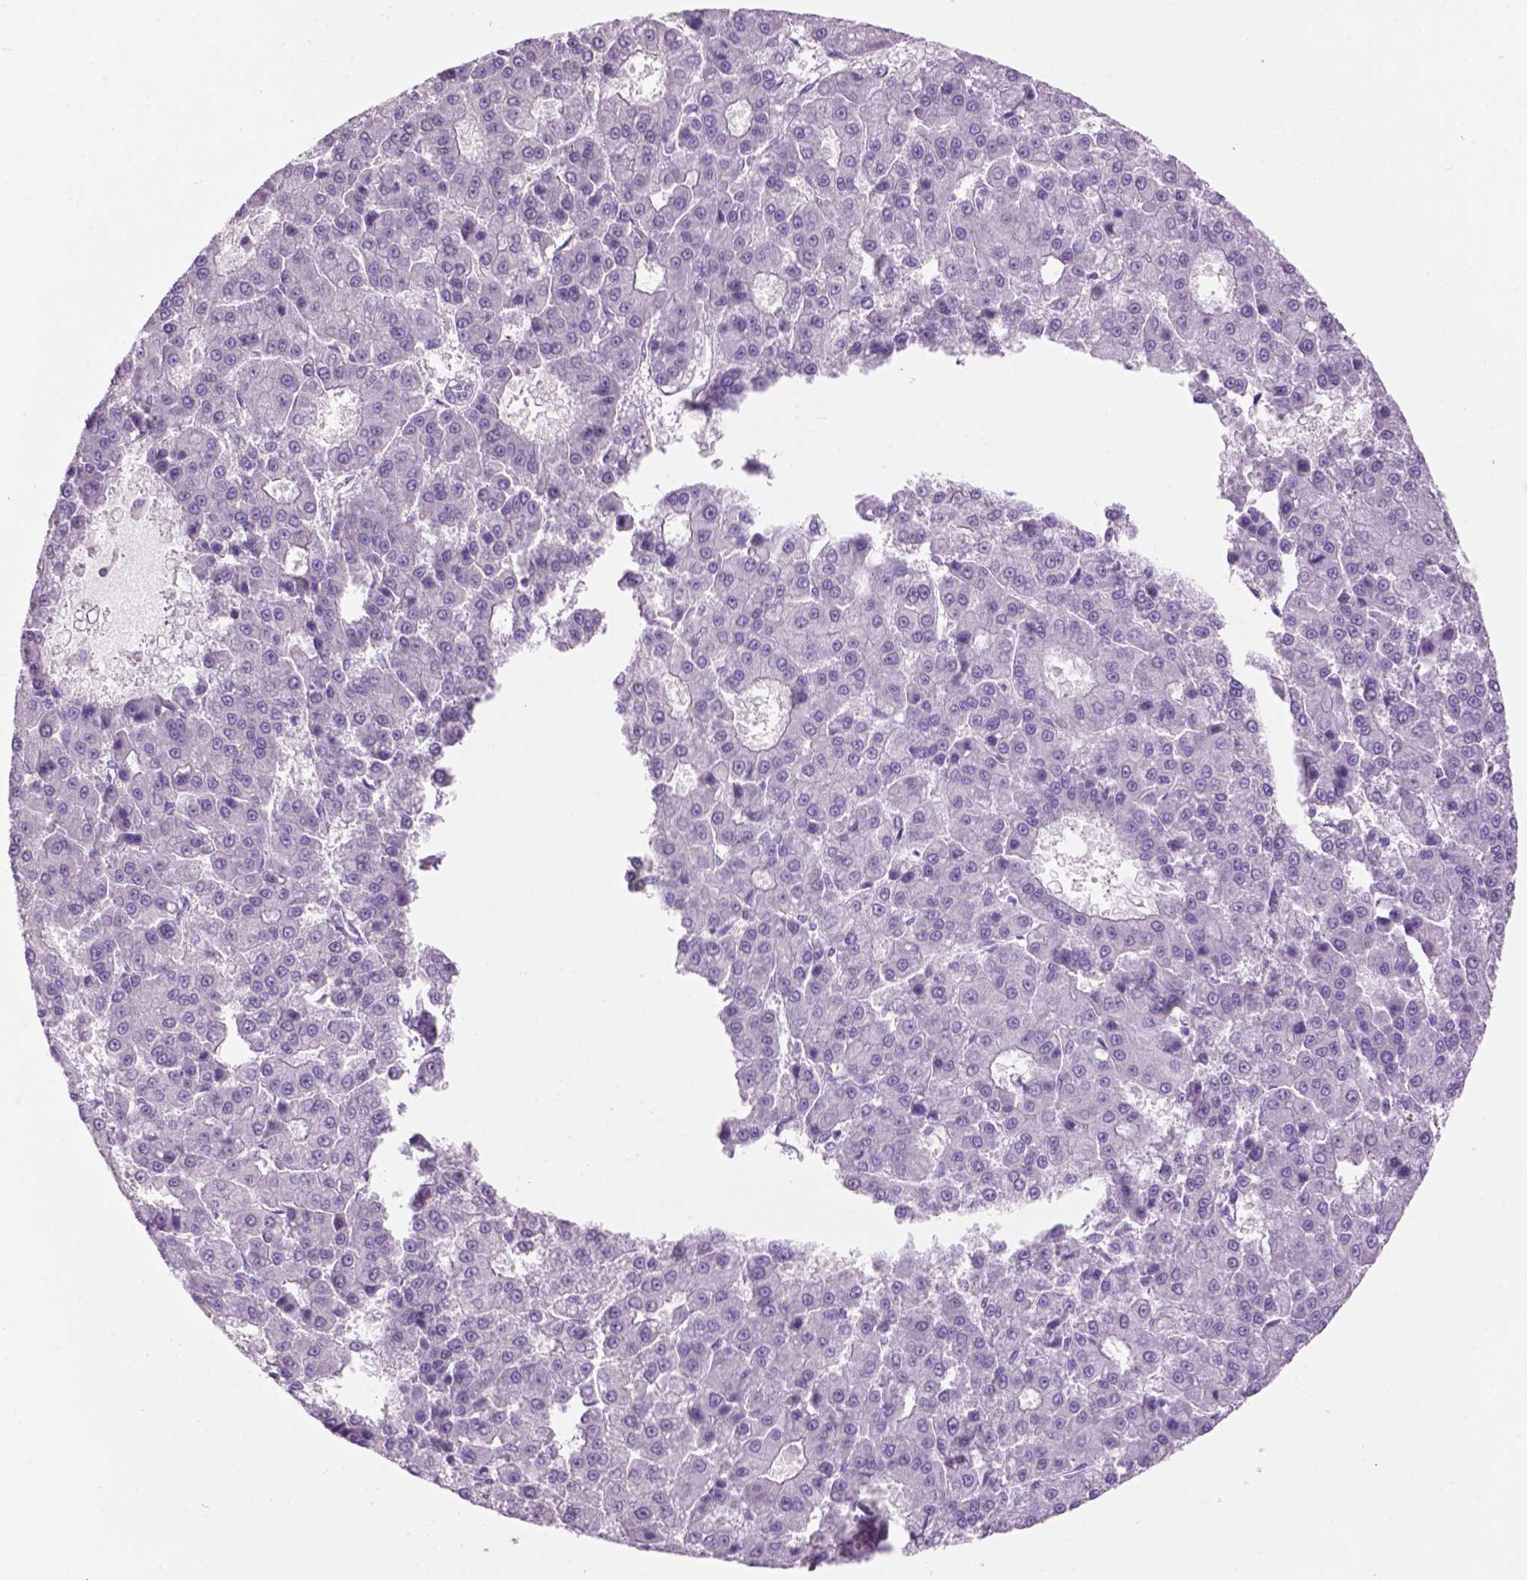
{"staining": {"intensity": "negative", "quantity": "none", "location": "none"}, "tissue": "liver cancer", "cell_type": "Tumor cells", "image_type": "cancer", "snomed": [{"axis": "morphology", "description": "Carcinoma, Hepatocellular, NOS"}, {"axis": "topography", "description": "Liver"}], "caption": "IHC histopathology image of hepatocellular carcinoma (liver) stained for a protein (brown), which exhibits no expression in tumor cells.", "gene": "CRYBA4", "patient": {"sex": "male", "age": 70}}